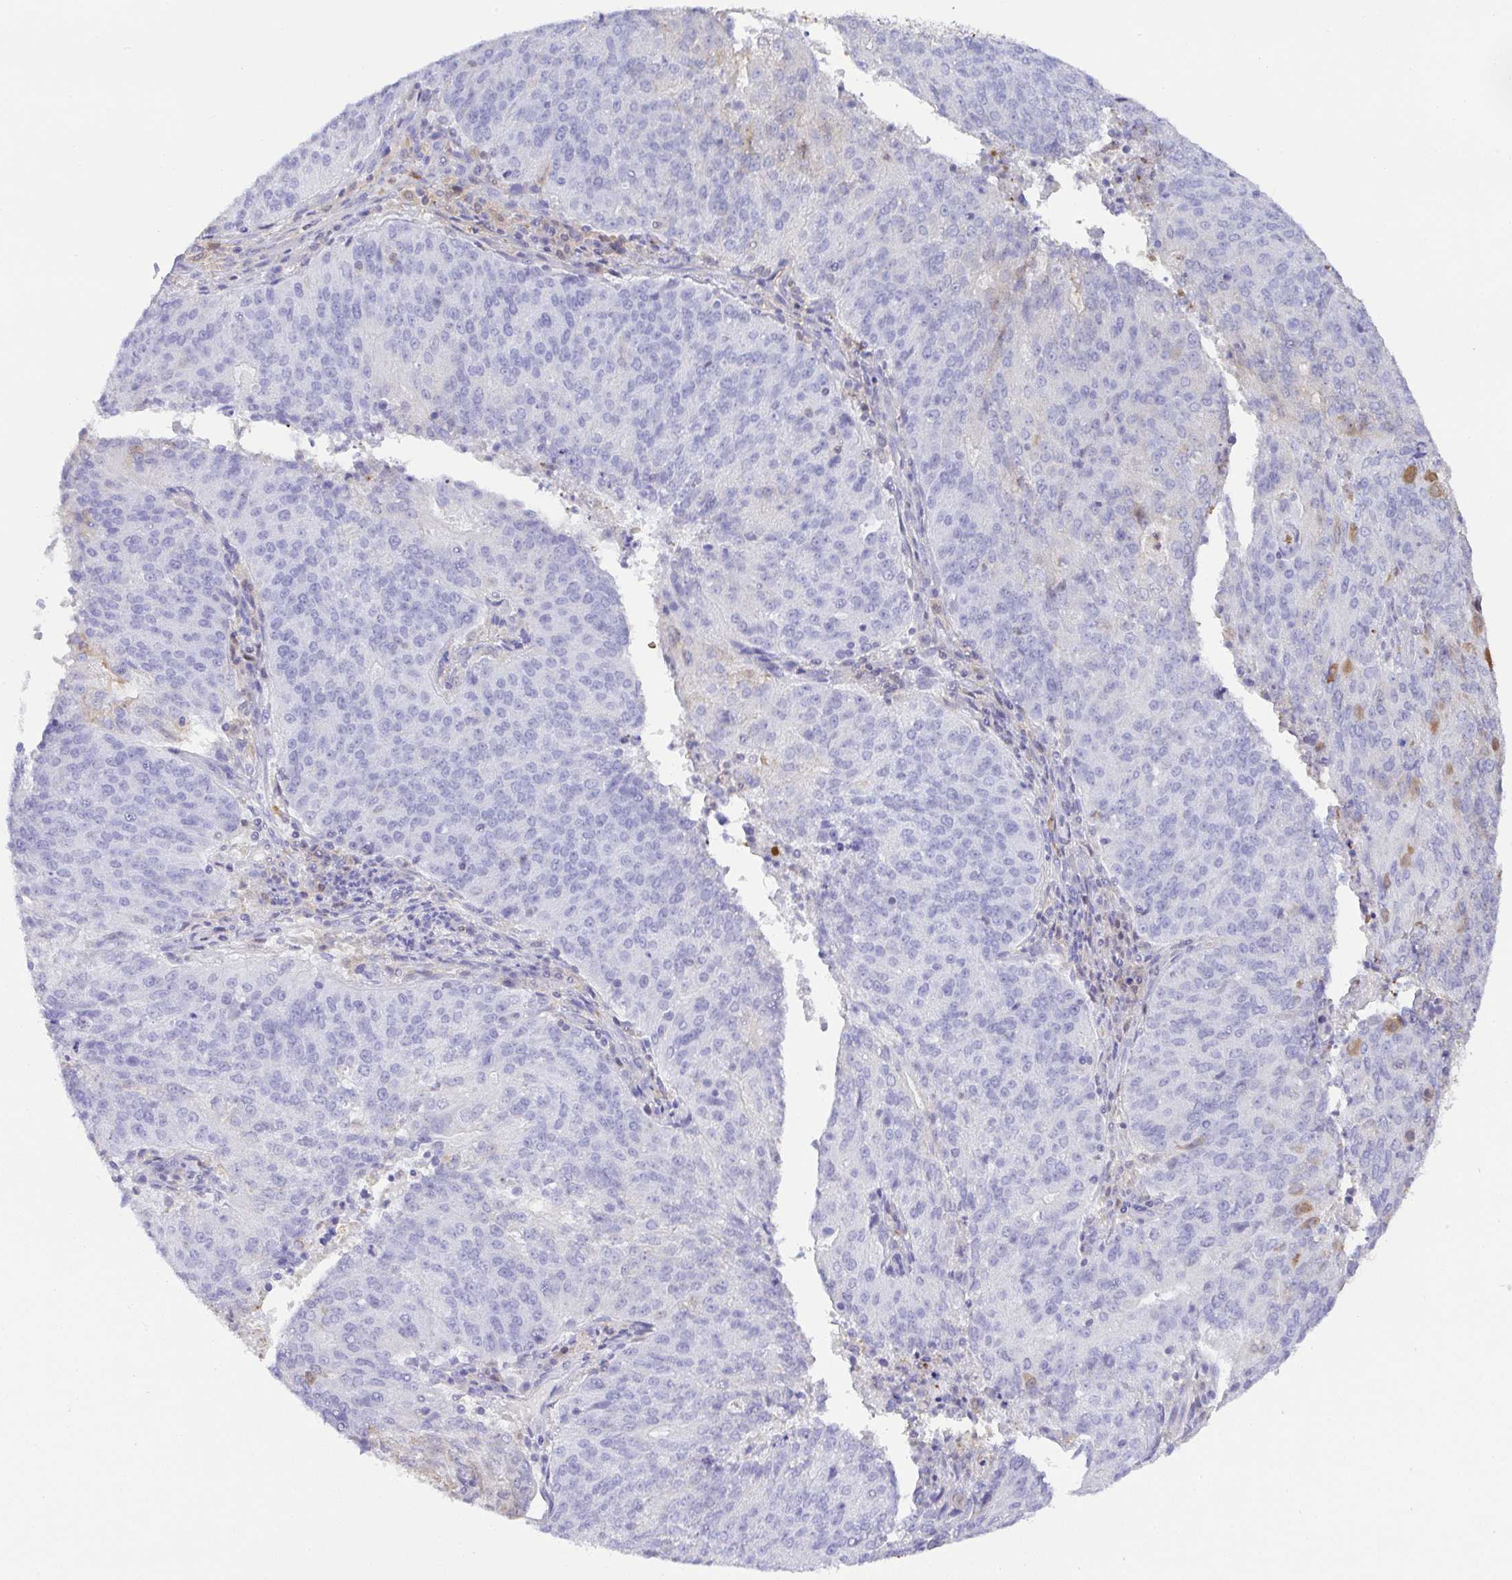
{"staining": {"intensity": "moderate", "quantity": "<25%", "location": "cytoplasmic/membranous"}, "tissue": "endometrial cancer", "cell_type": "Tumor cells", "image_type": "cancer", "snomed": [{"axis": "morphology", "description": "Adenocarcinoma, NOS"}, {"axis": "topography", "description": "Endometrium"}], "caption": "Endometrial cancer was stained to show a protein in brown. There is low levels of moderate cytoplasmic/membranous positivity in about <25% of tumor cells. (DAB (3,3'-diaminobenzidine) = brown stain, brightfield microscopy at high magnification).", "gene": "TNFAIP8", "patient": {"sex": "female", "age": 82}}